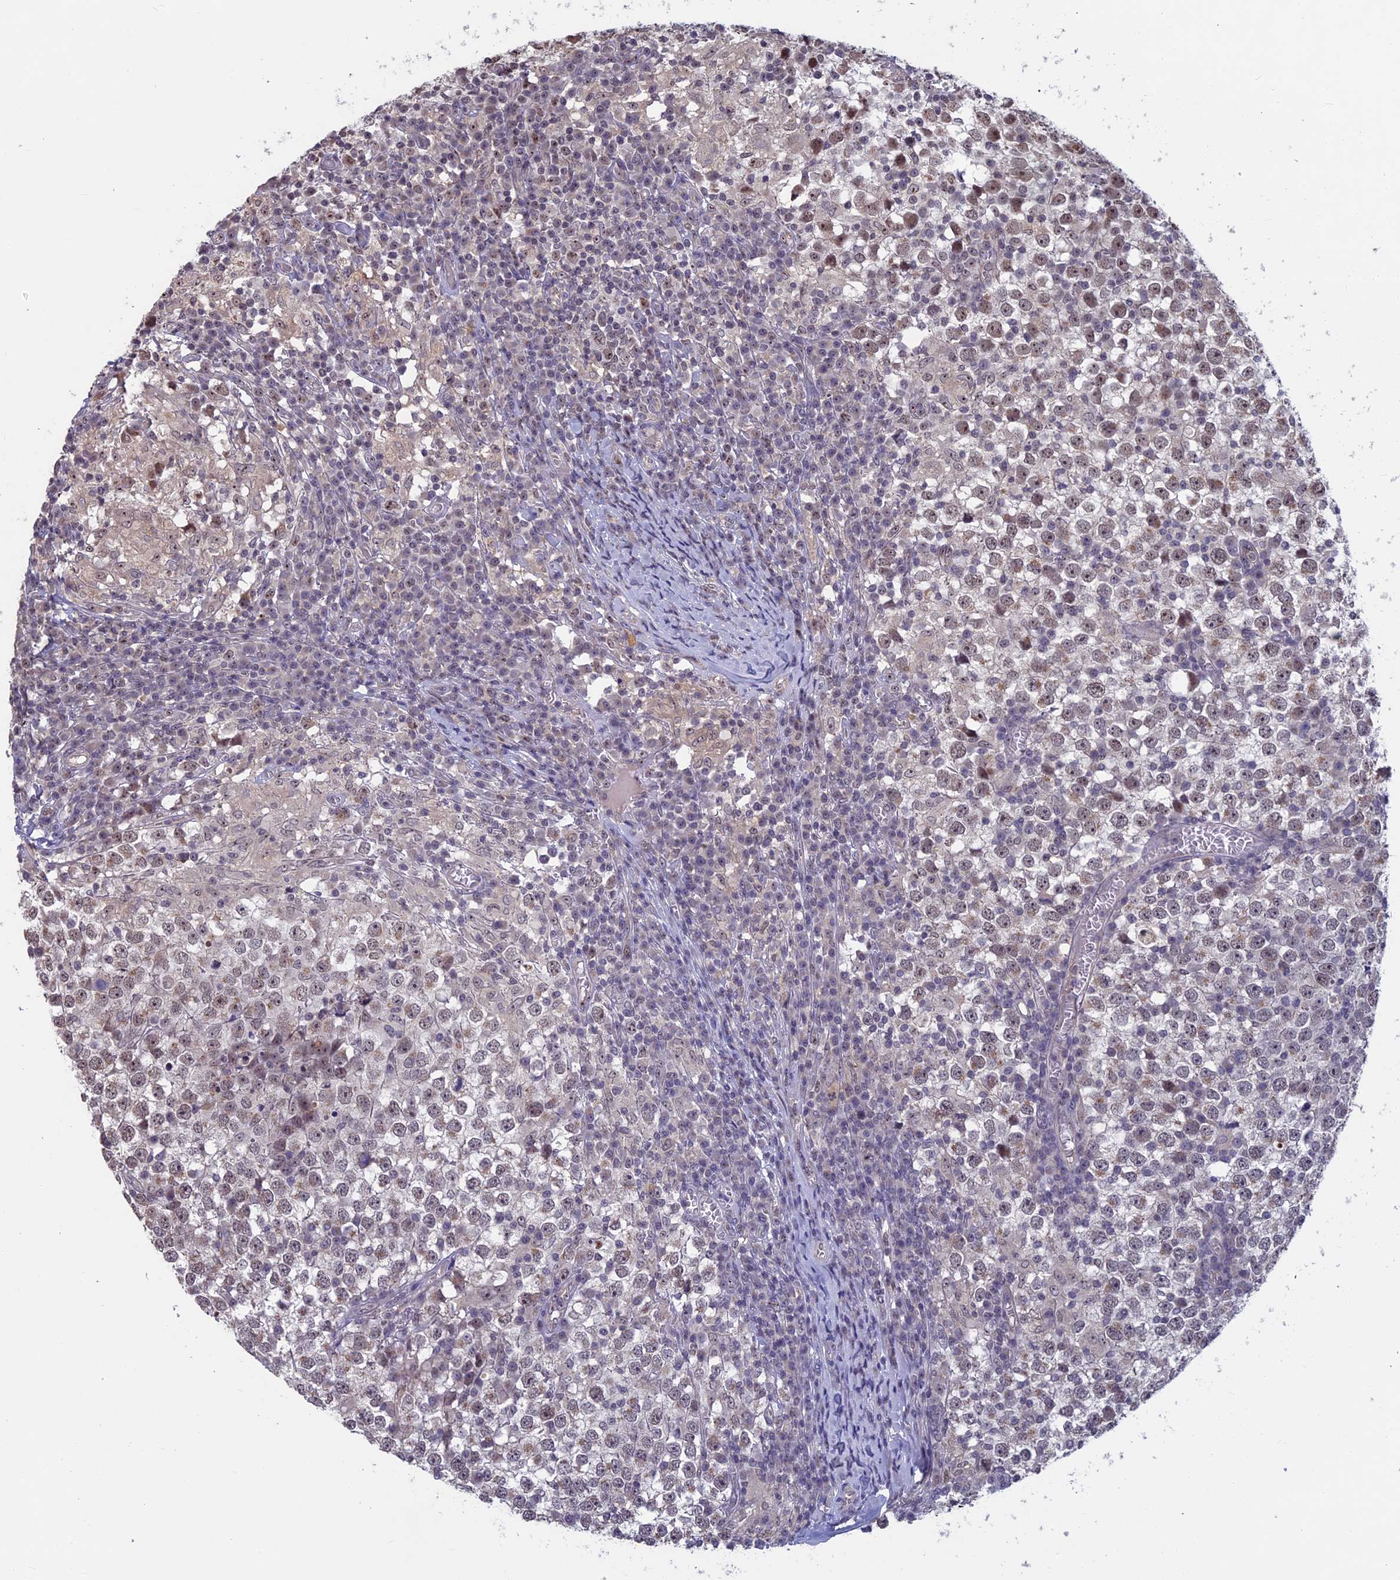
{"staining": {"intensity": "weak", "quantity": "25%-75%", "location": "nuclear"}, "tissue": "testis cancer", "cell_type": "Tumor cells", "image_type": "cancer", "snomed": [{"axis": "morphology", "description": "Seminoma, NOS"}, {"axis": "topography", "description": "Testis"}], "caption": "Immunohistochemical staining of testis cancer demonstrates low levels of weak nuclear expression in about 25%-75% of tumor cells. The staining is performed using DAB brown chromogen to label protein expression. The nuclei are counter-stained blue using hematoxylin.", "gene": "SPIRE1", "patient": {"sex": "male", "age": 65}}